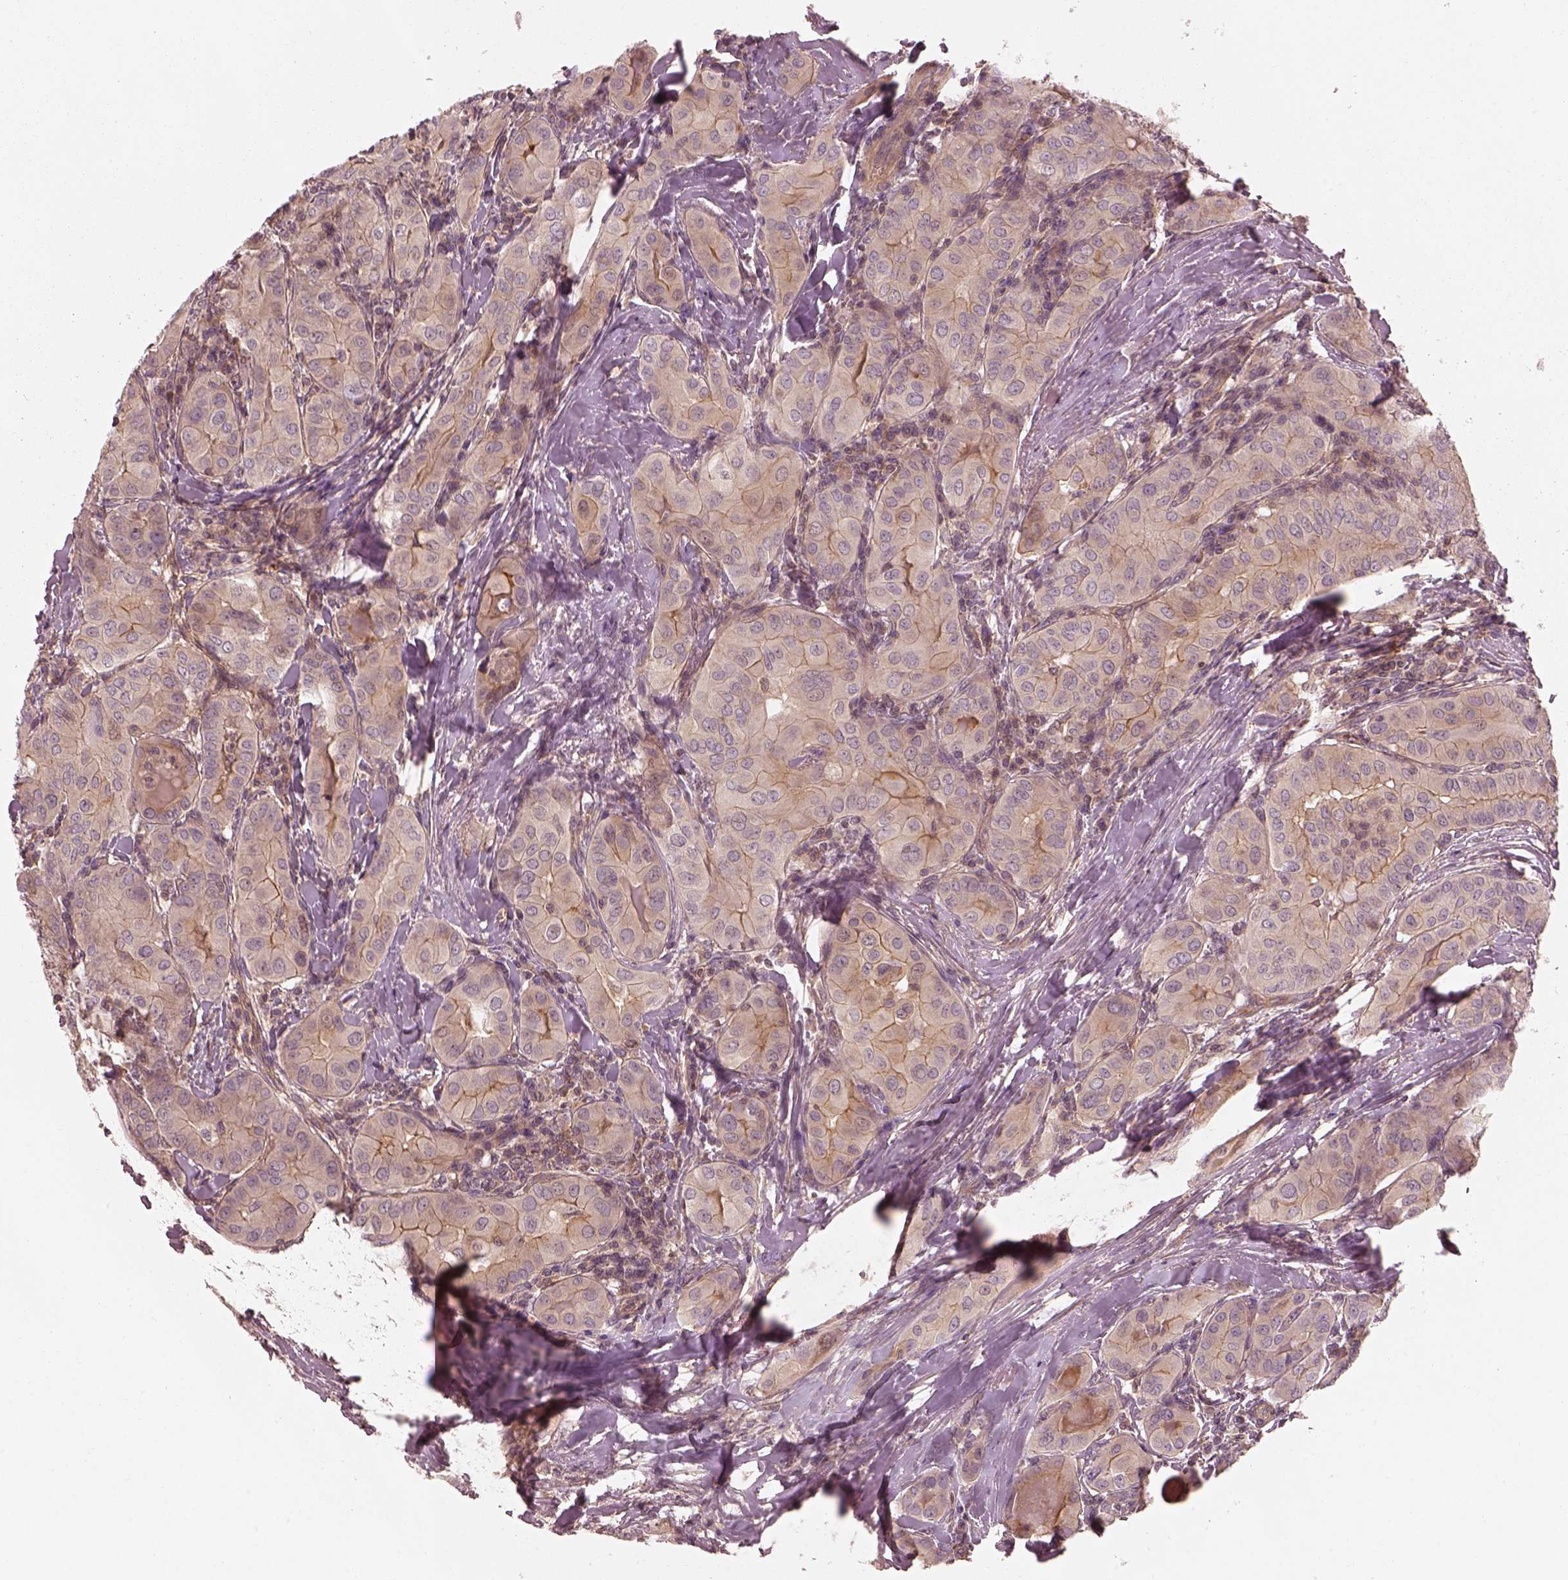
{"staining": {"intensity": "moderate", "quantity": "<25%", "location": "cytoplasmic/membranous"}, "tissue": "thyroid cancer", "cell_type": "Tumor cells", "image_type": "cancer", "snomed": [{"axis": "morphology", "description": "Papillary adenocarcinoma, NOS"}, {"axis": "topography", "description": "Thyroid gland"}], "caption": "Immunohistochemistry (DAB (3,3'-diaminobenzidine)) staining of thyroid cancer shows moderate cytoplasmic/membranous protein staining in about <25% of tumor cells. Using DAB (3,3'-diaminobenzidine) (brown) and hematoxylin (blue) stains, captured at high magnification using brightfield microscopy.", "gene": "FAM107B", "patient": {"sex": "female", "age": 37}}